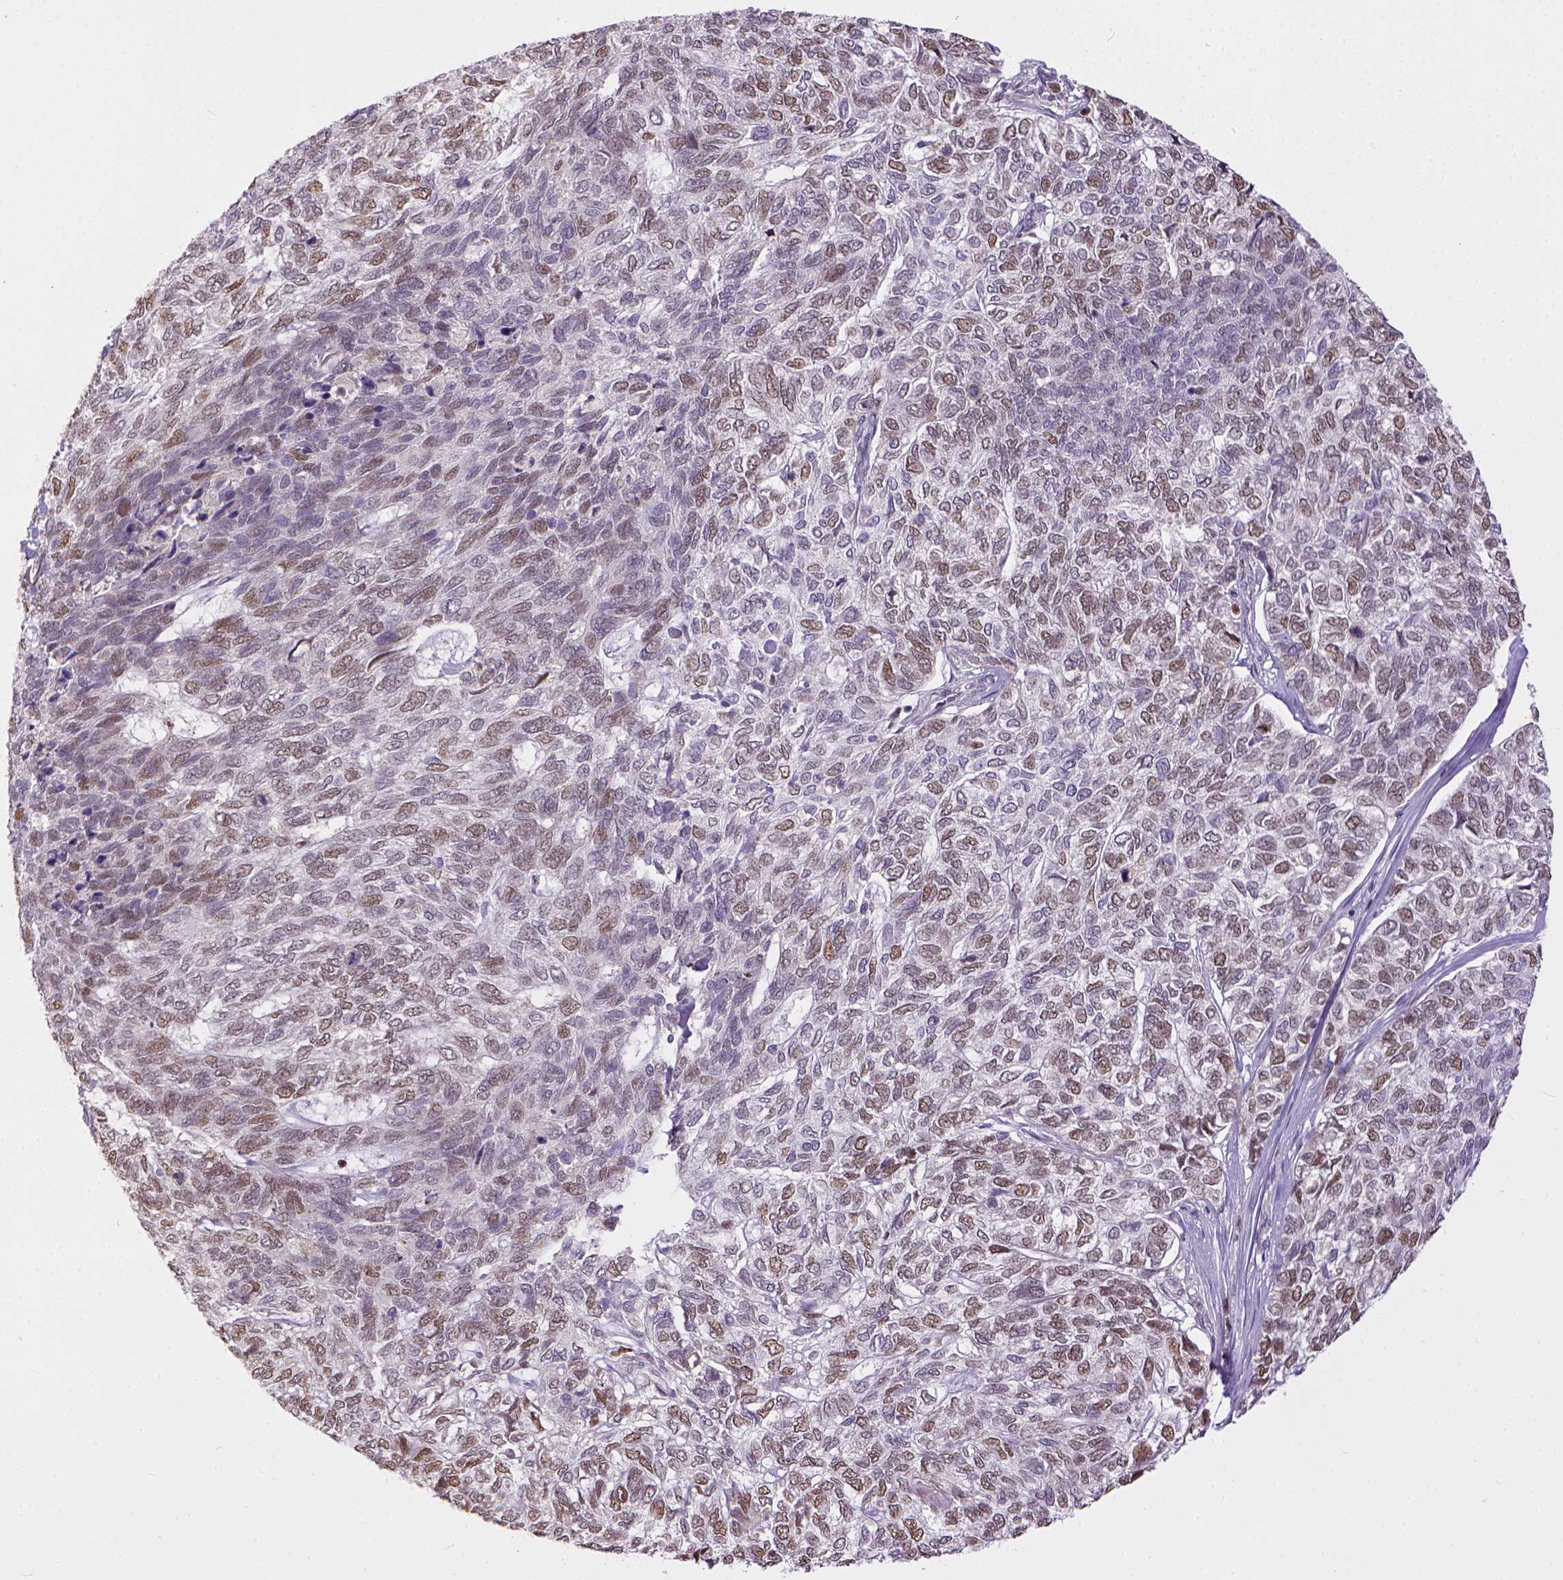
{"staining": {"intensity": "weak", "quantity": "25%-75%", "location": "nuclear"}, "tissue": "skin cancer", "cell_type": "Tumor cells", "image_type": "cancer", "snomed": [{"axis": "morphology", "description": "Basal cell carcinoma"}, {"axis": "topography", "description": "Skin"}], "caption": "Tumor cells reveal low levels of weak nuclear positivity in about 25%-75% of cells in skin cancer.", "gene": "ERCC1", "patient": {"sex": "female", "age": 65}}